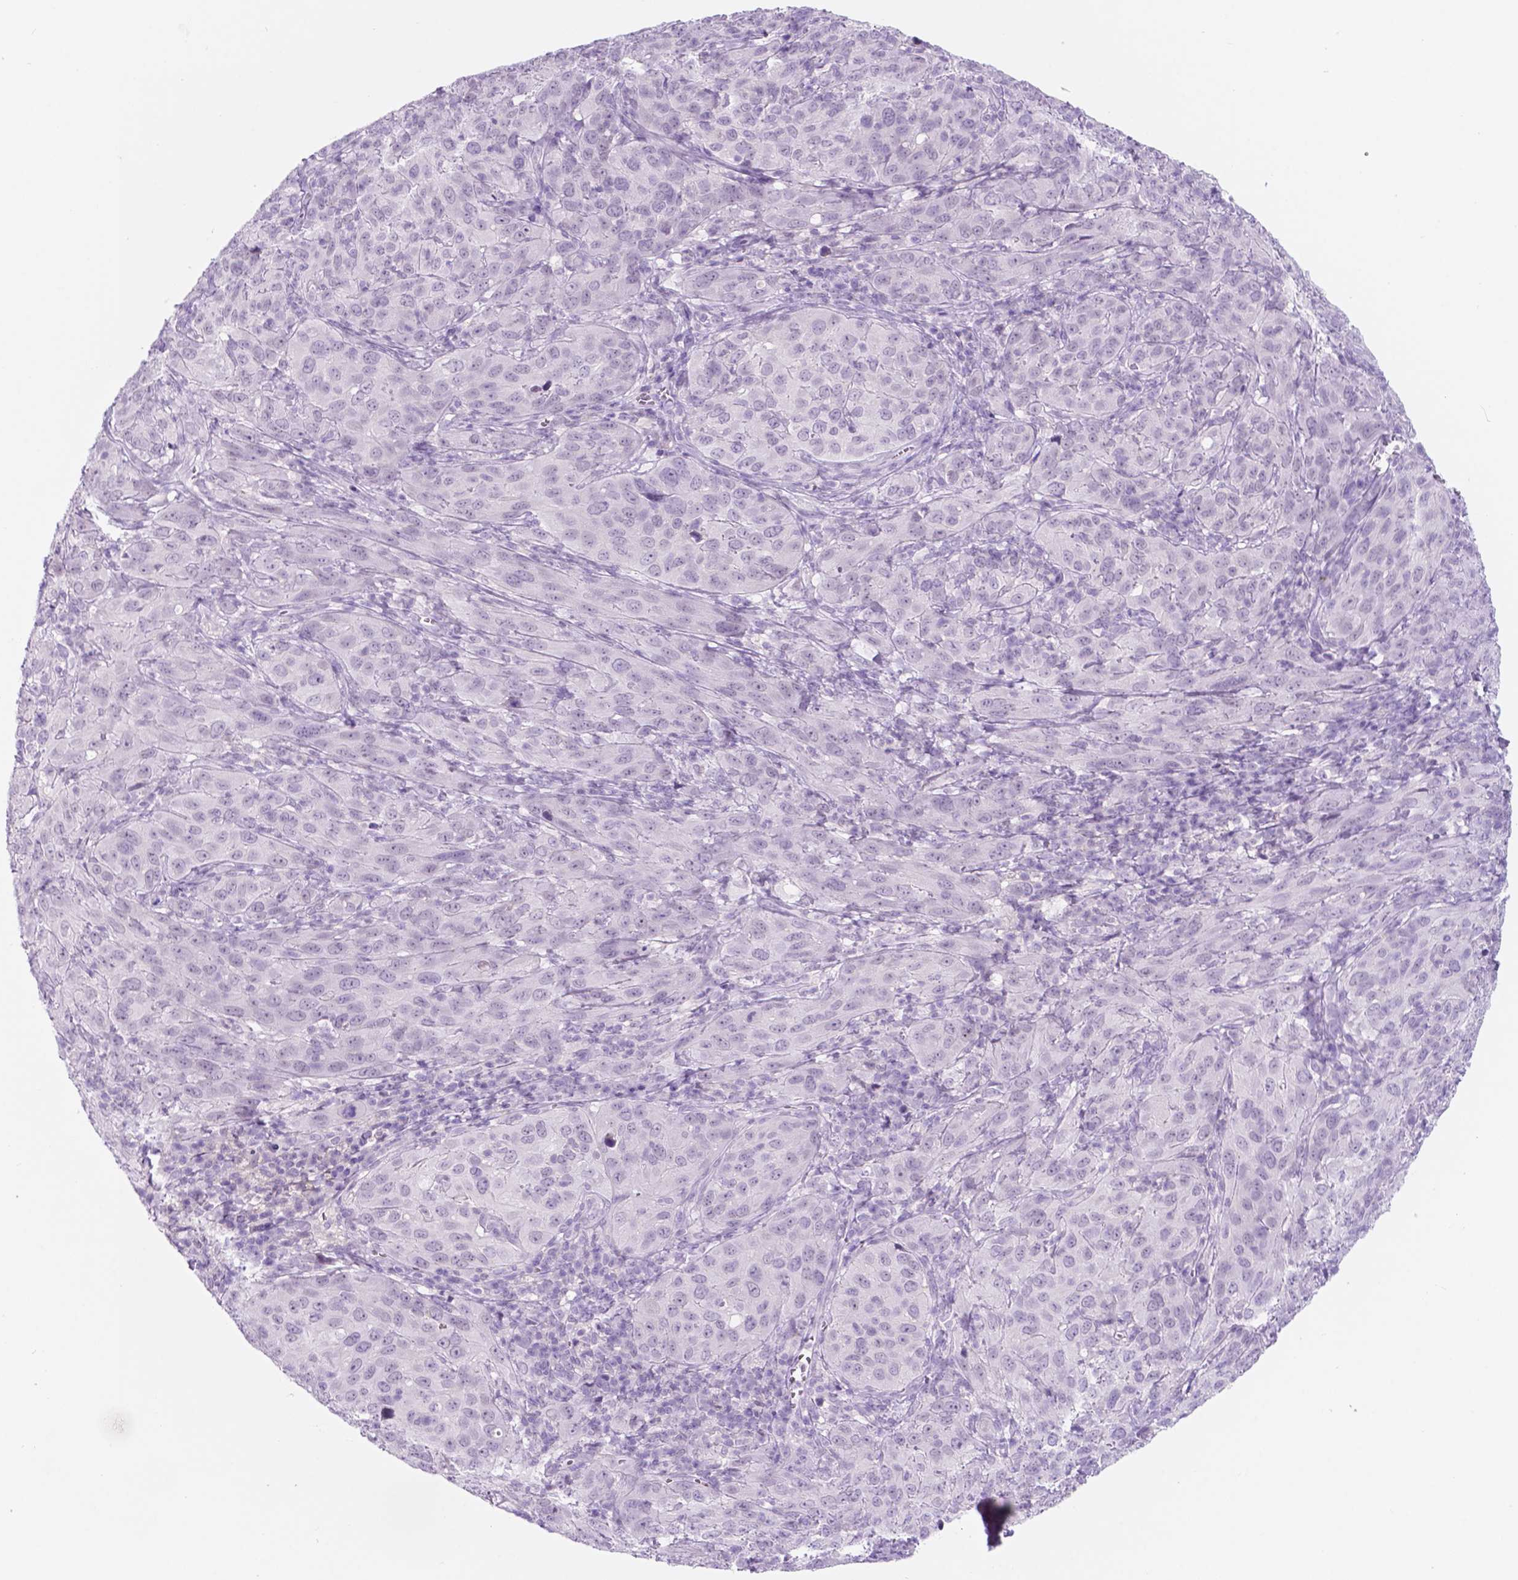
{"staining": {"intensity": "negative", "quantity": "none", "location": "none"}, "tissue": "cervical cancer", "cell_type": "Tumor cells", "image_type": "cancer", "snomed": [{"axis": "morphology", "description": "Normal tissue, NOS"}, {"axis": "morphology", "description": "Squamous cell carcinoma, NOS"}, {"axis": "topography", "description": "Cervix"}], "caption": "Human cervical squamous cell carcinoma stained for a protein using IHC demonstrates no positivity in tumor cells.", "gene": "CUZD1", "patient": {"sex": "female", "age": 51}}